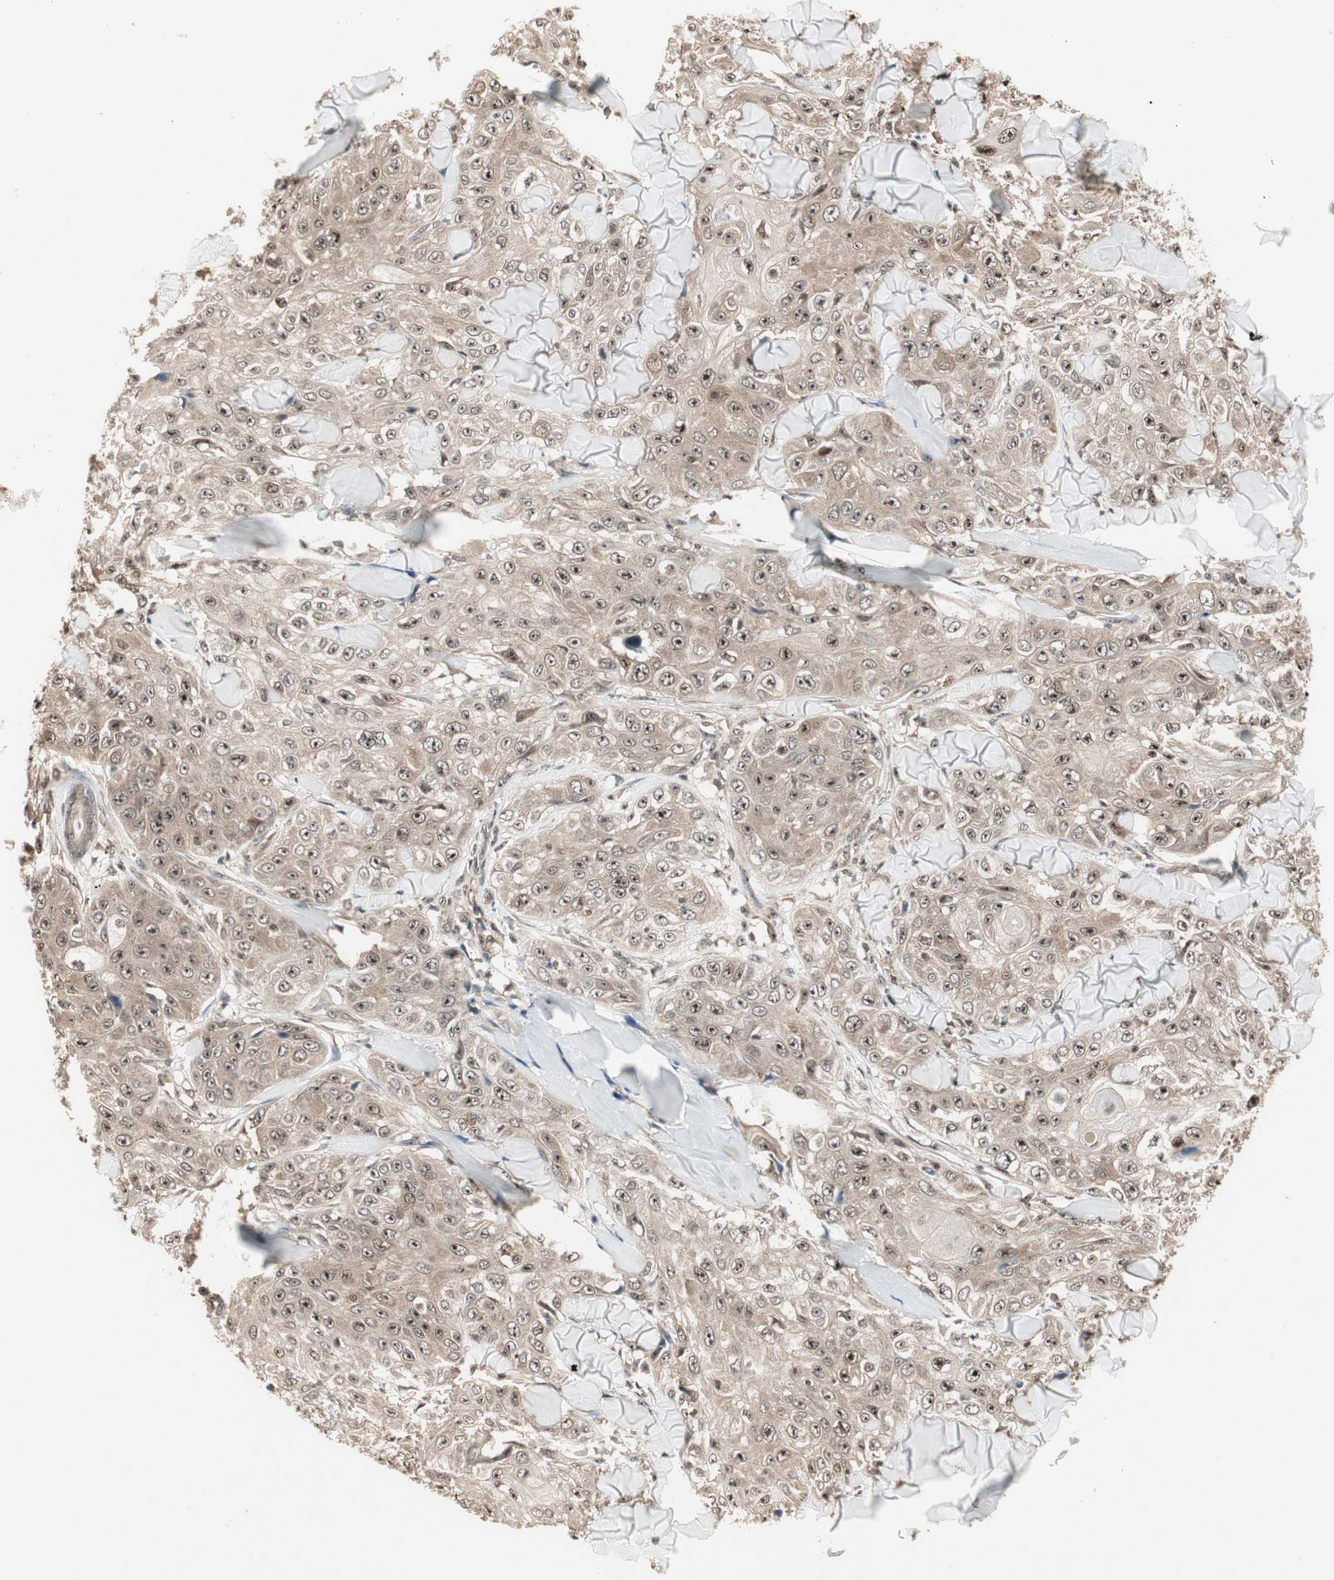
{"staining": {"intensity": "weak", "quantity": ">75%", "location": "cytoplasmic/membranous,nuclear"}, "tissue": "skin cancer", "cell_type": "Tumor cells", "image_type": "cancer", "snomed": [{"axis": "morphology", "description": "Squamous cell carcinoma, NOS"}, {"axis": "topography", "description": "Skin"}], "caption": "A histopathology image showing weak cytoplasmic/membranous and nuclear expression in approximately >75% of tumor cells in skin cancer (squamous cell carcinoma), as visualized by brown immunohistochemical staining.", "gene": "CSNK2B", "patient": {"sex": "male", "age": 86}}